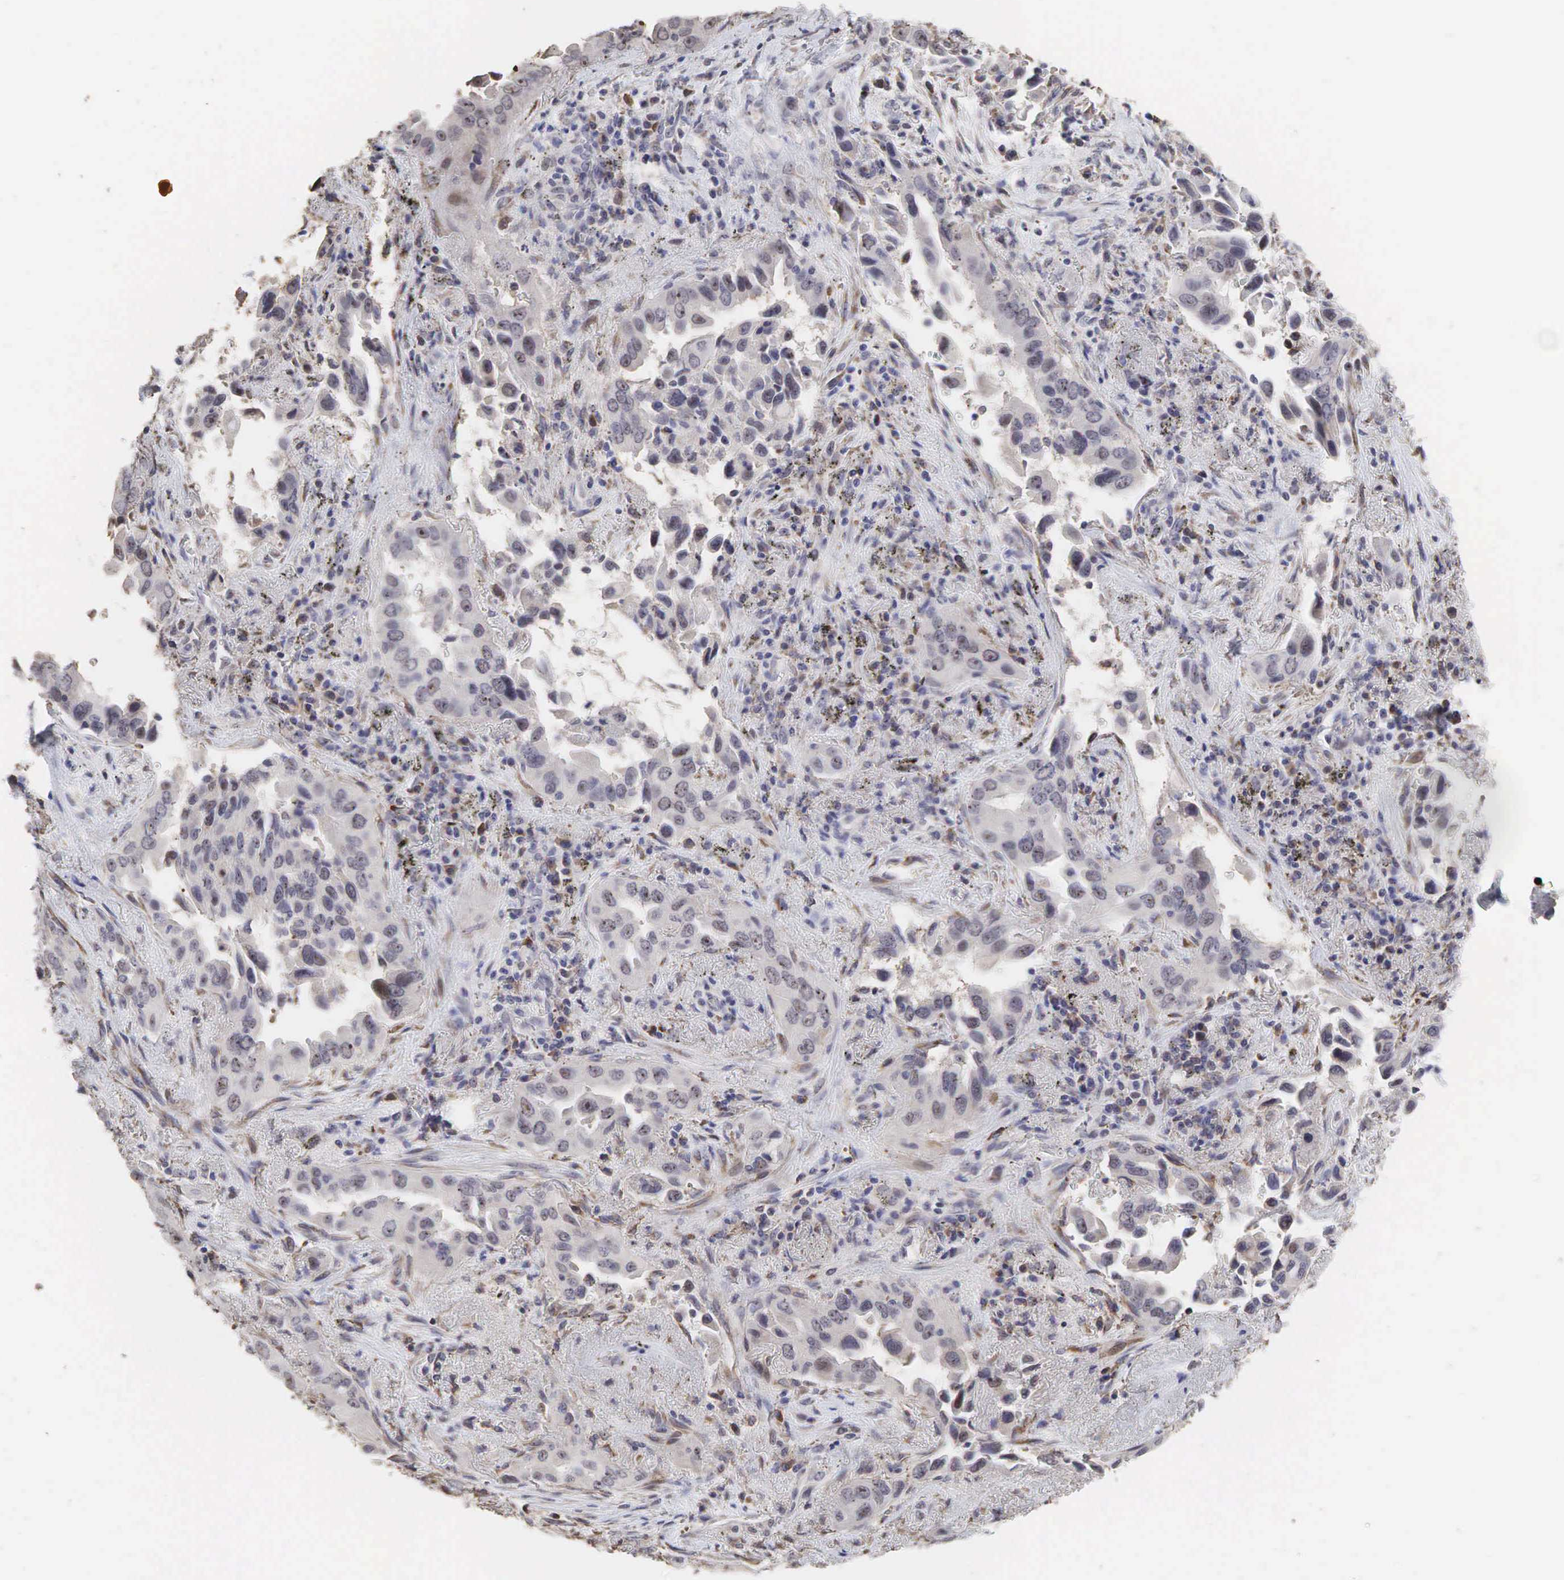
{"staining": {"intensity": "weak", "quantity": ">75%", "location": "cytoplasmic/membranous"}, "tissue": "lung cancer", "cell_type": "Tumor cells", "image_type": "cancer", "snomed": [{"axis": "morphology", "description": "Adenocarcinoma, NOS"}, {"axis": "topography", "description": "Lung"}], "caption": "Immunohistochemistry (IHC) staining of lung cancer (adenocarcinoma), which demonstrates low levels of weak cytoplasmic/membranous expression in approximately >75% of tumor cells indicating weak cytoplasmic/membranous protein expression. The staining was performed using DAB (3,3'-diaminobenzidine) (brown) for protein detection and nuclei were counterstained in hematoxylin (blue).", "gene": "DKC1", "patient": {"sex": "male", "age": 68}}